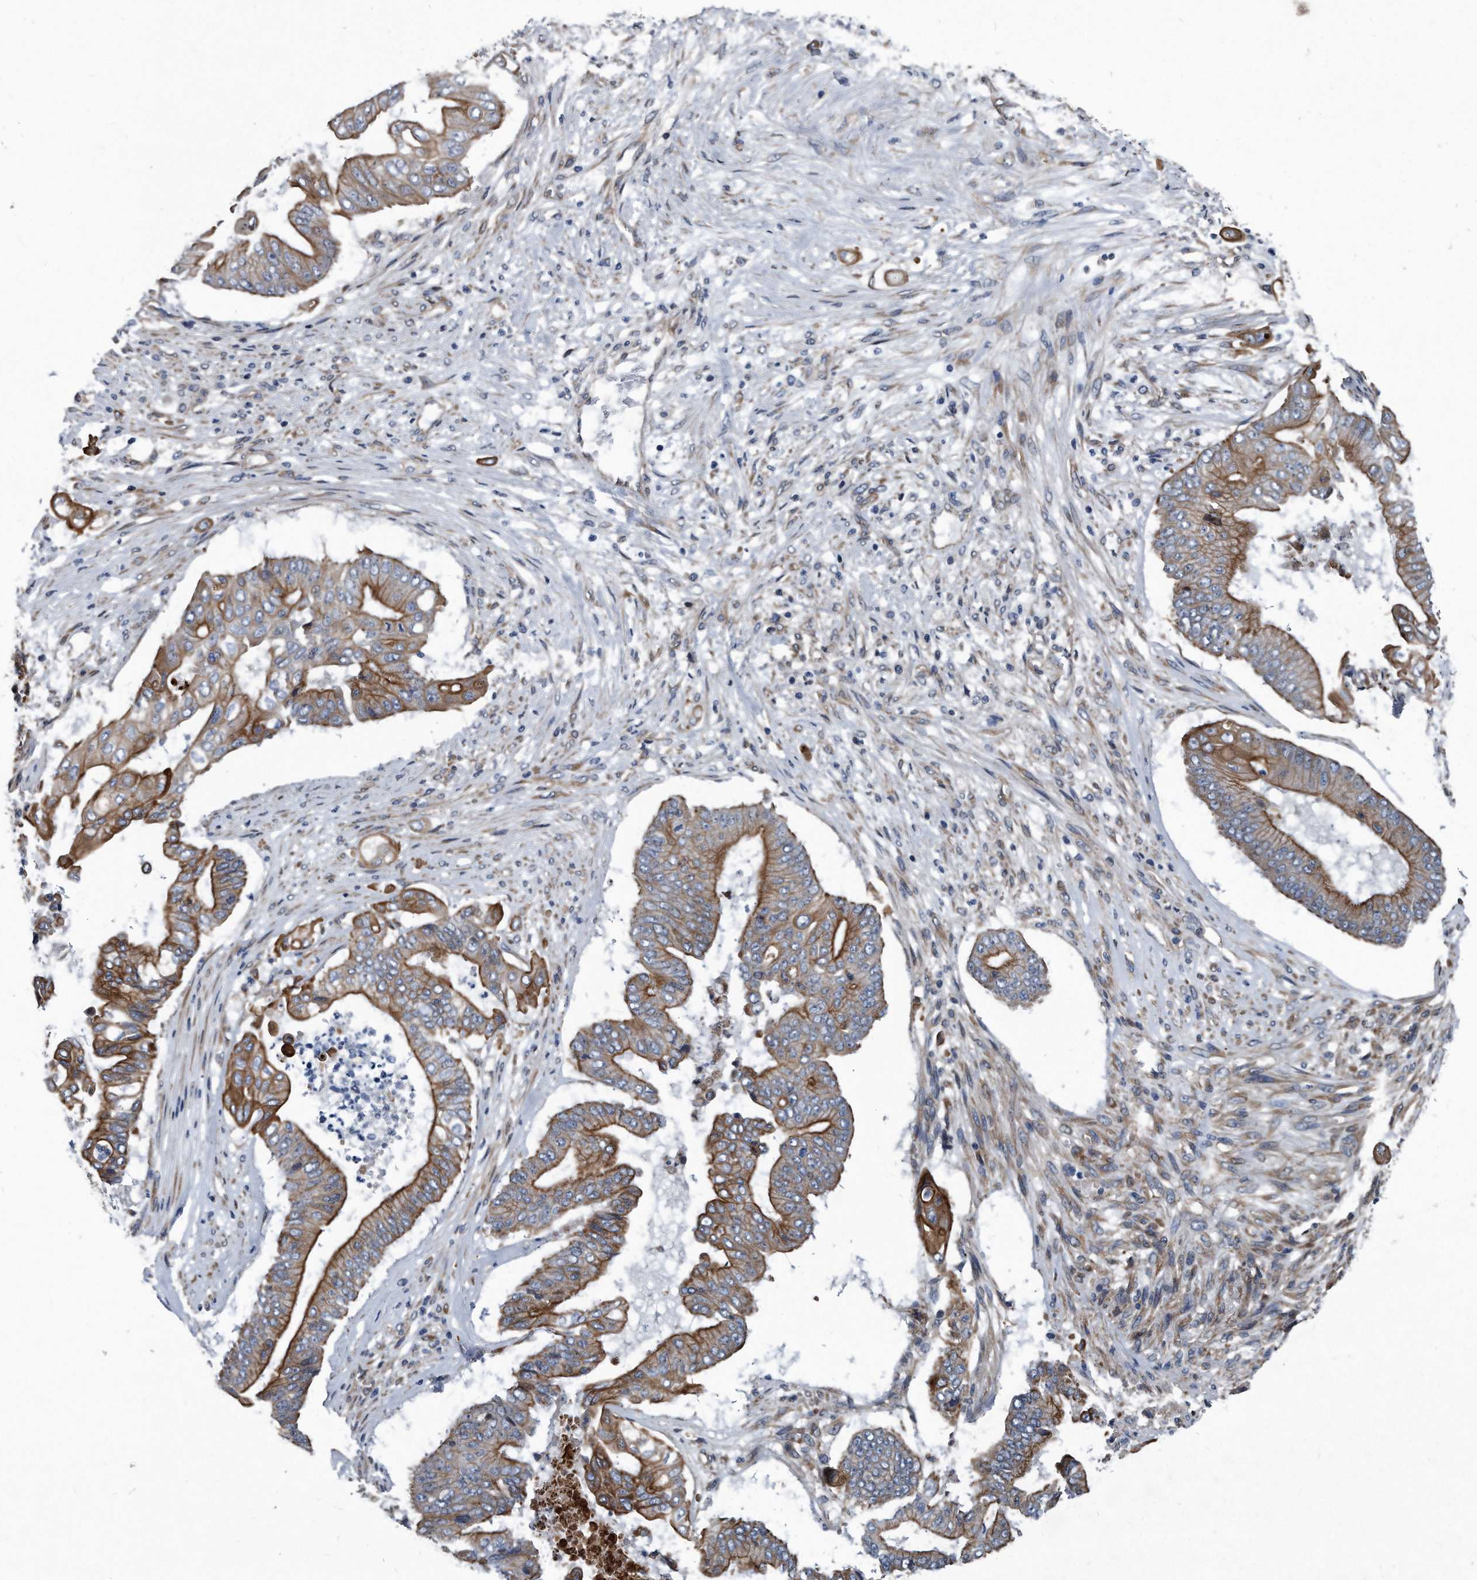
{"staining": {"intensity": "moderate", "quantity": ">75%", "location": "cytoplasmic/membranous"}, "tissue": "pancreatic cancer", "cell_type": "Tumor cells", "image_type": "cancer", "snomed": [{"axis": "morphology", "description": "Adenocarcinoma, NOS"}, {"axis": "topography", "description": "Pancreas"}], "caption": "Protein expression analysis of human pancreatic adenocarcinoma reveals moderate cytoplasmic/membranous expression in approximately >75% of tumor cells.", "gene": "PLEC", "patient": {"sex": "female", "age": 77}}